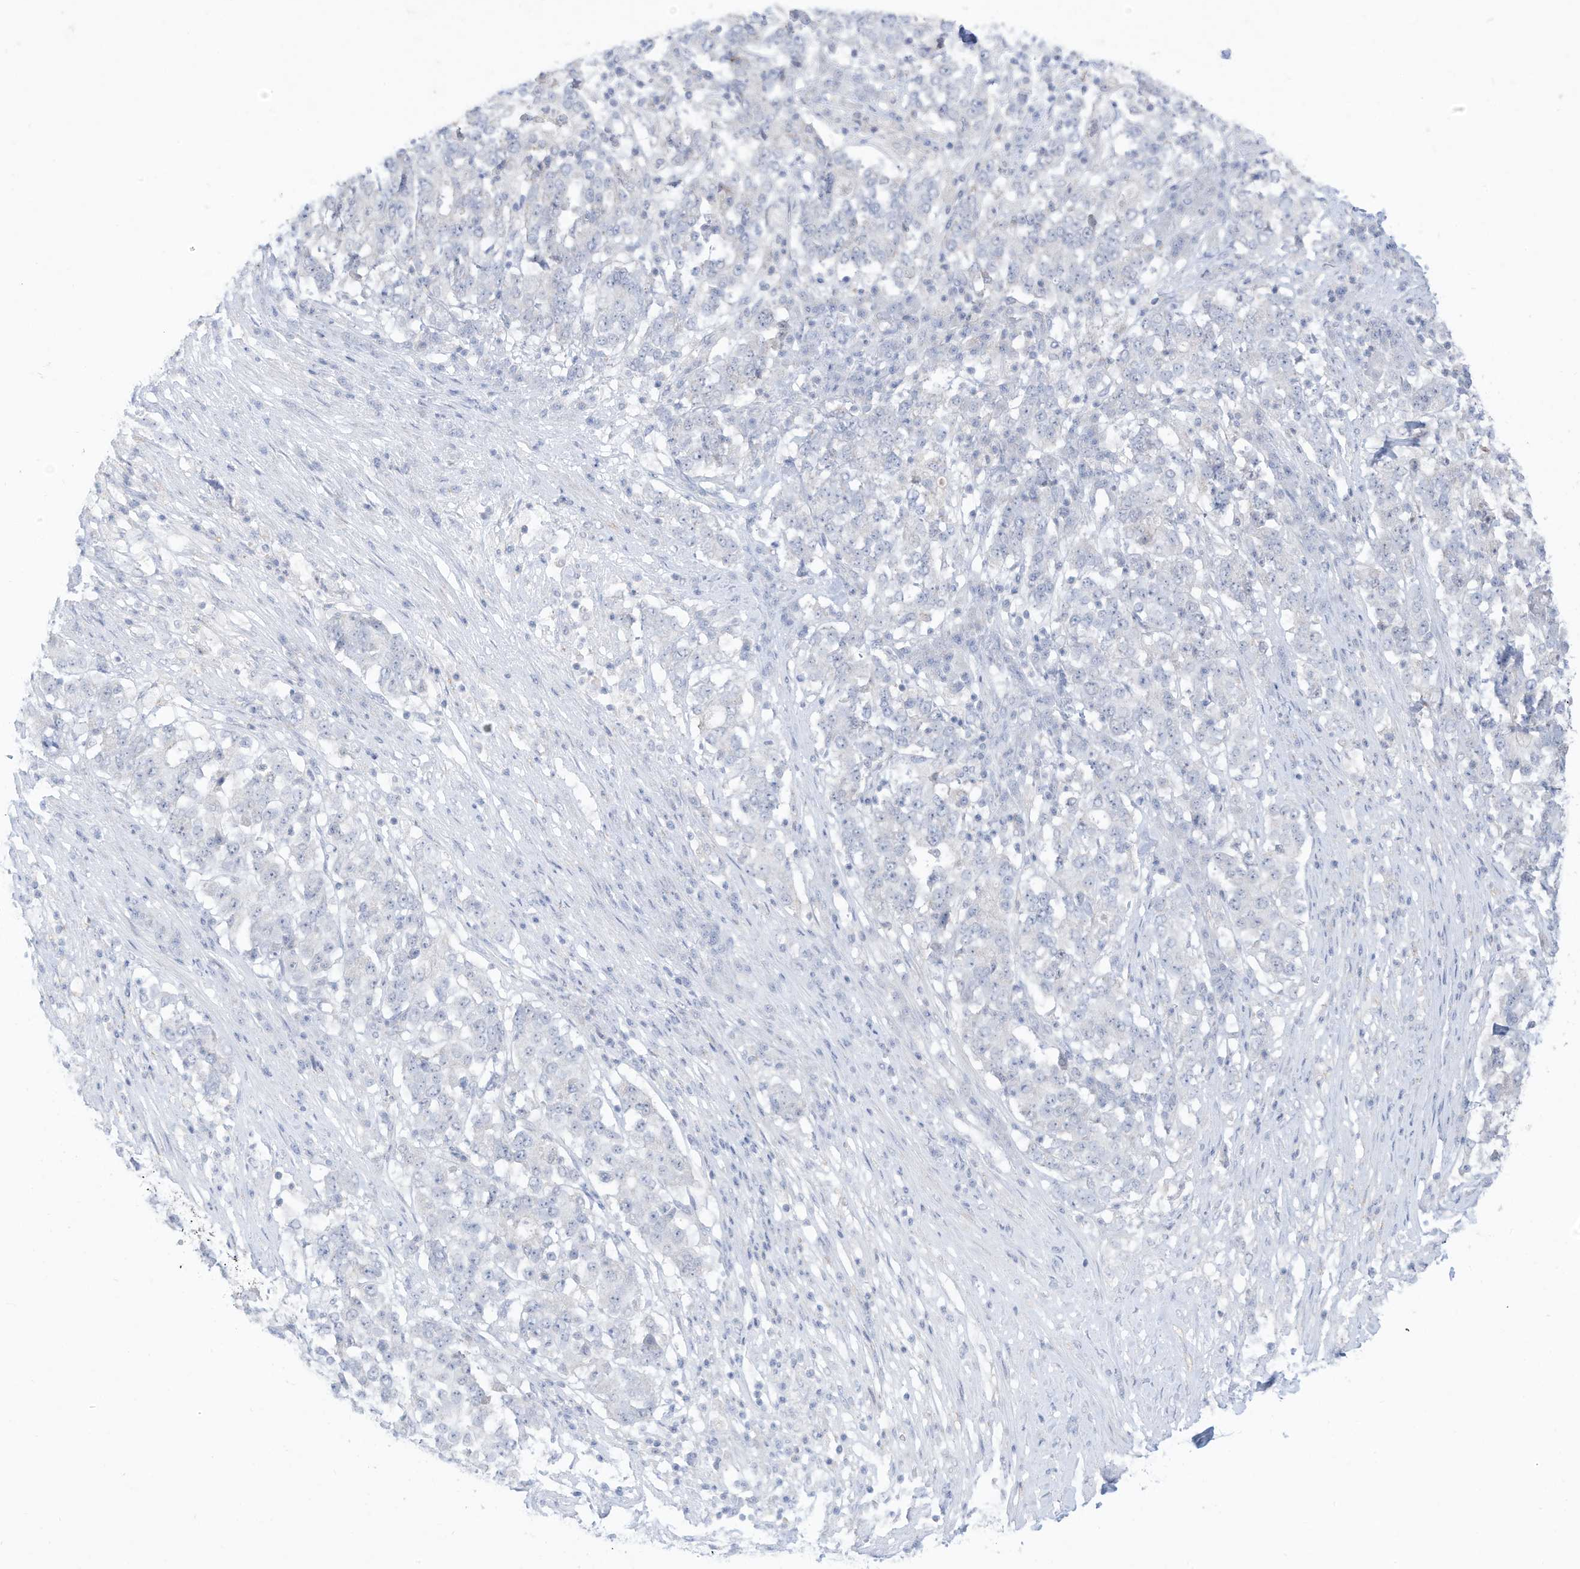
{"staining": {"intensity": "negative", "quantity": "none", "location": "none"}, "tissue": "stomach cancer", "cell_type": "Tumor cells", "image_type": "cancer", "snomed": [{"axis": "morphology", "description": "Adenocarcinoma, NOS"}, {"axis": "topography", "description": "Stomach"}], "caption": "A micrograph of human stomach adenocarcinoma is negative for staining in tumor cells. (DAB immunohistochemistry with hematoxylin counter stain).", "gene": "OGT", "patient": {"sex": "male", "age": 59}}